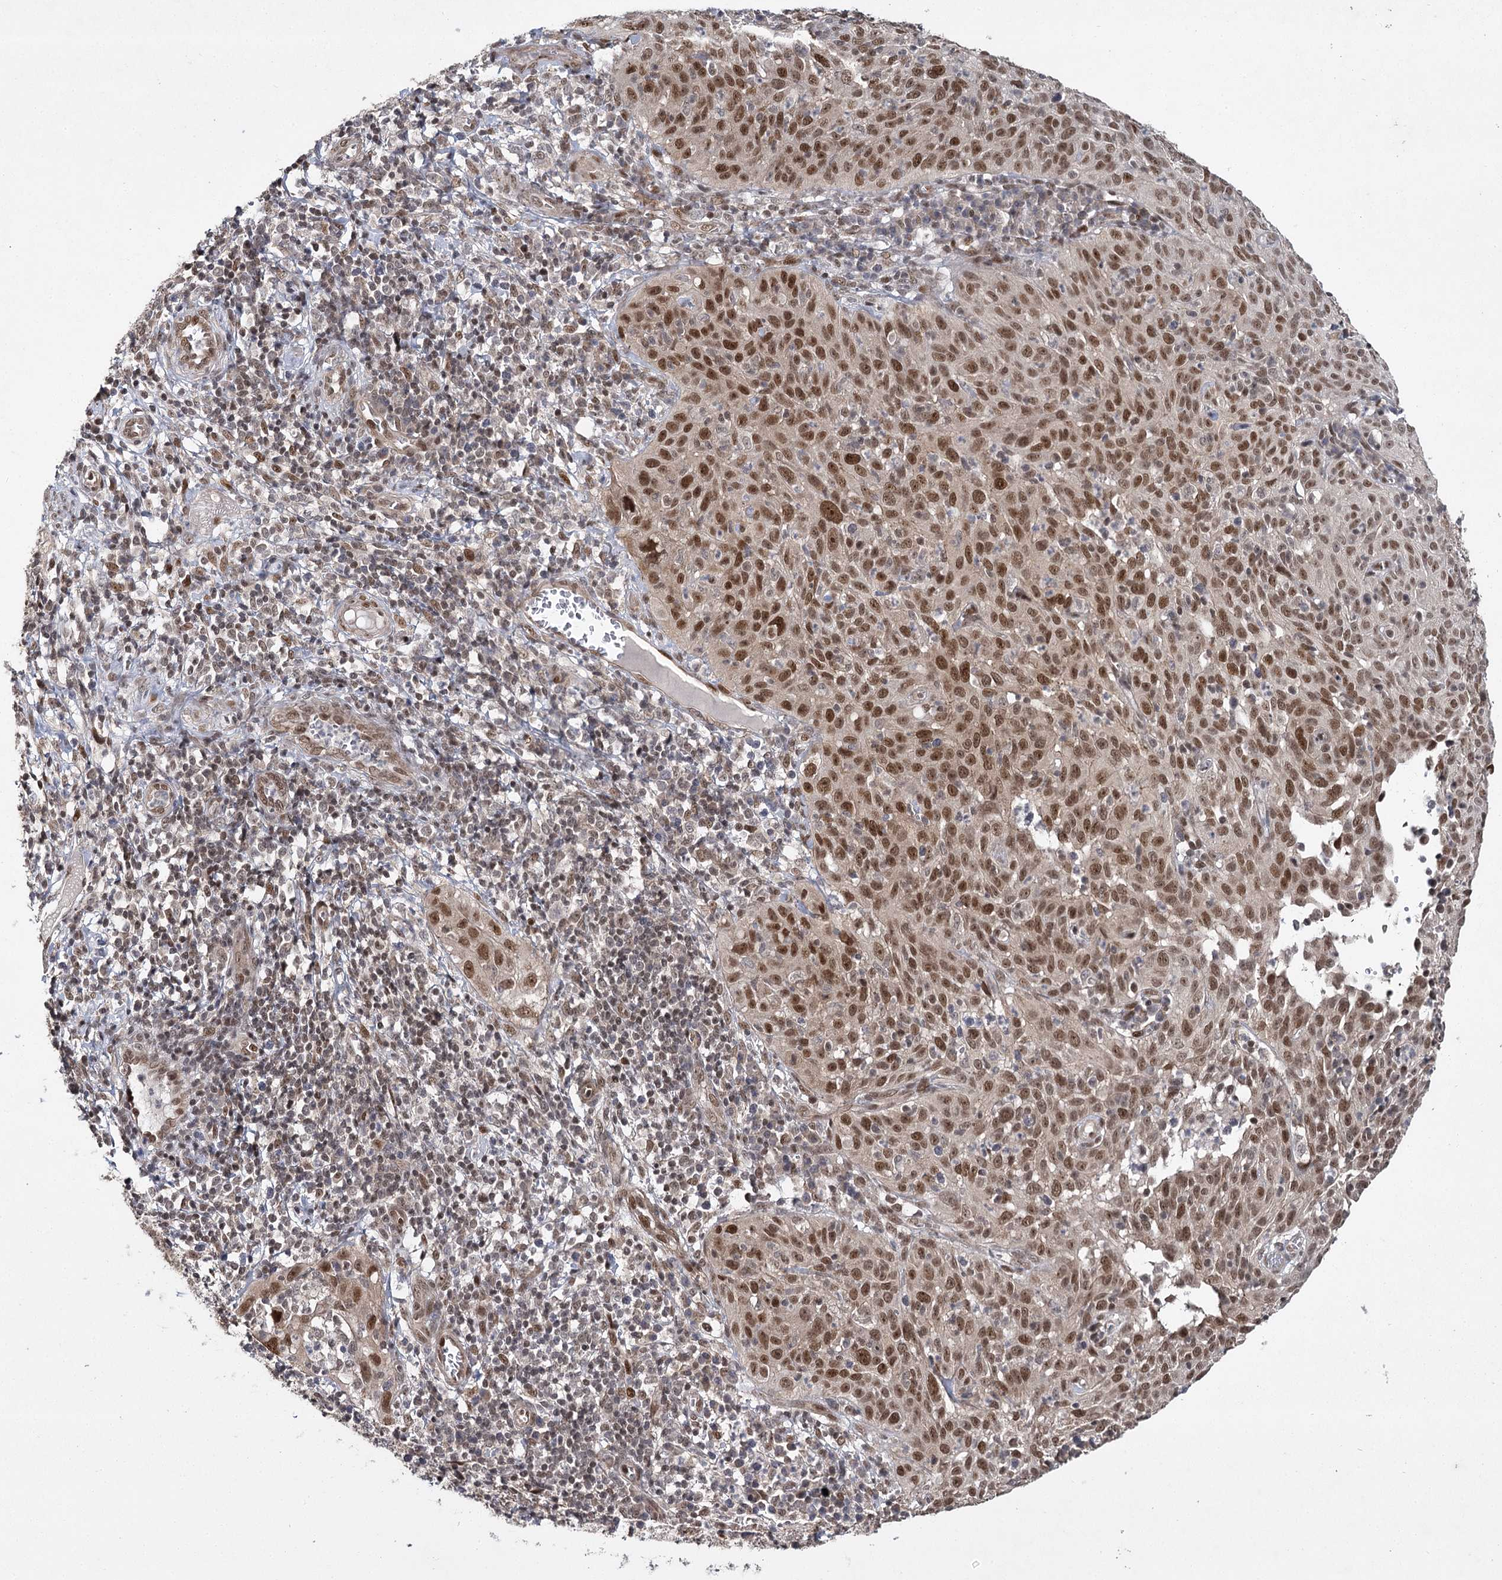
{"staining": {"intensity": "moderate", "quantity": ">75%", "location": "nuclear"}, "tissue": "cervical cancer", "cell_type": "Tumor cells", "image_type": "cancer", "snomed": [{"axis": "morphology", "description": "Squamous cell carcinoma, NOS"}, {"axis": "topography", "description": "Cervix"}], "caption": "Immunohistochemistry (IHC) image of neoplastic tissue: cervical cancer stained using IHC exhibits medium levels of moderate protein expression localized specifically in the nuclear of tumor cells, appearing as a nuclear brown color.", "gene": "DCUN1D4", "patient": {"sex": "female", "age": 31}}